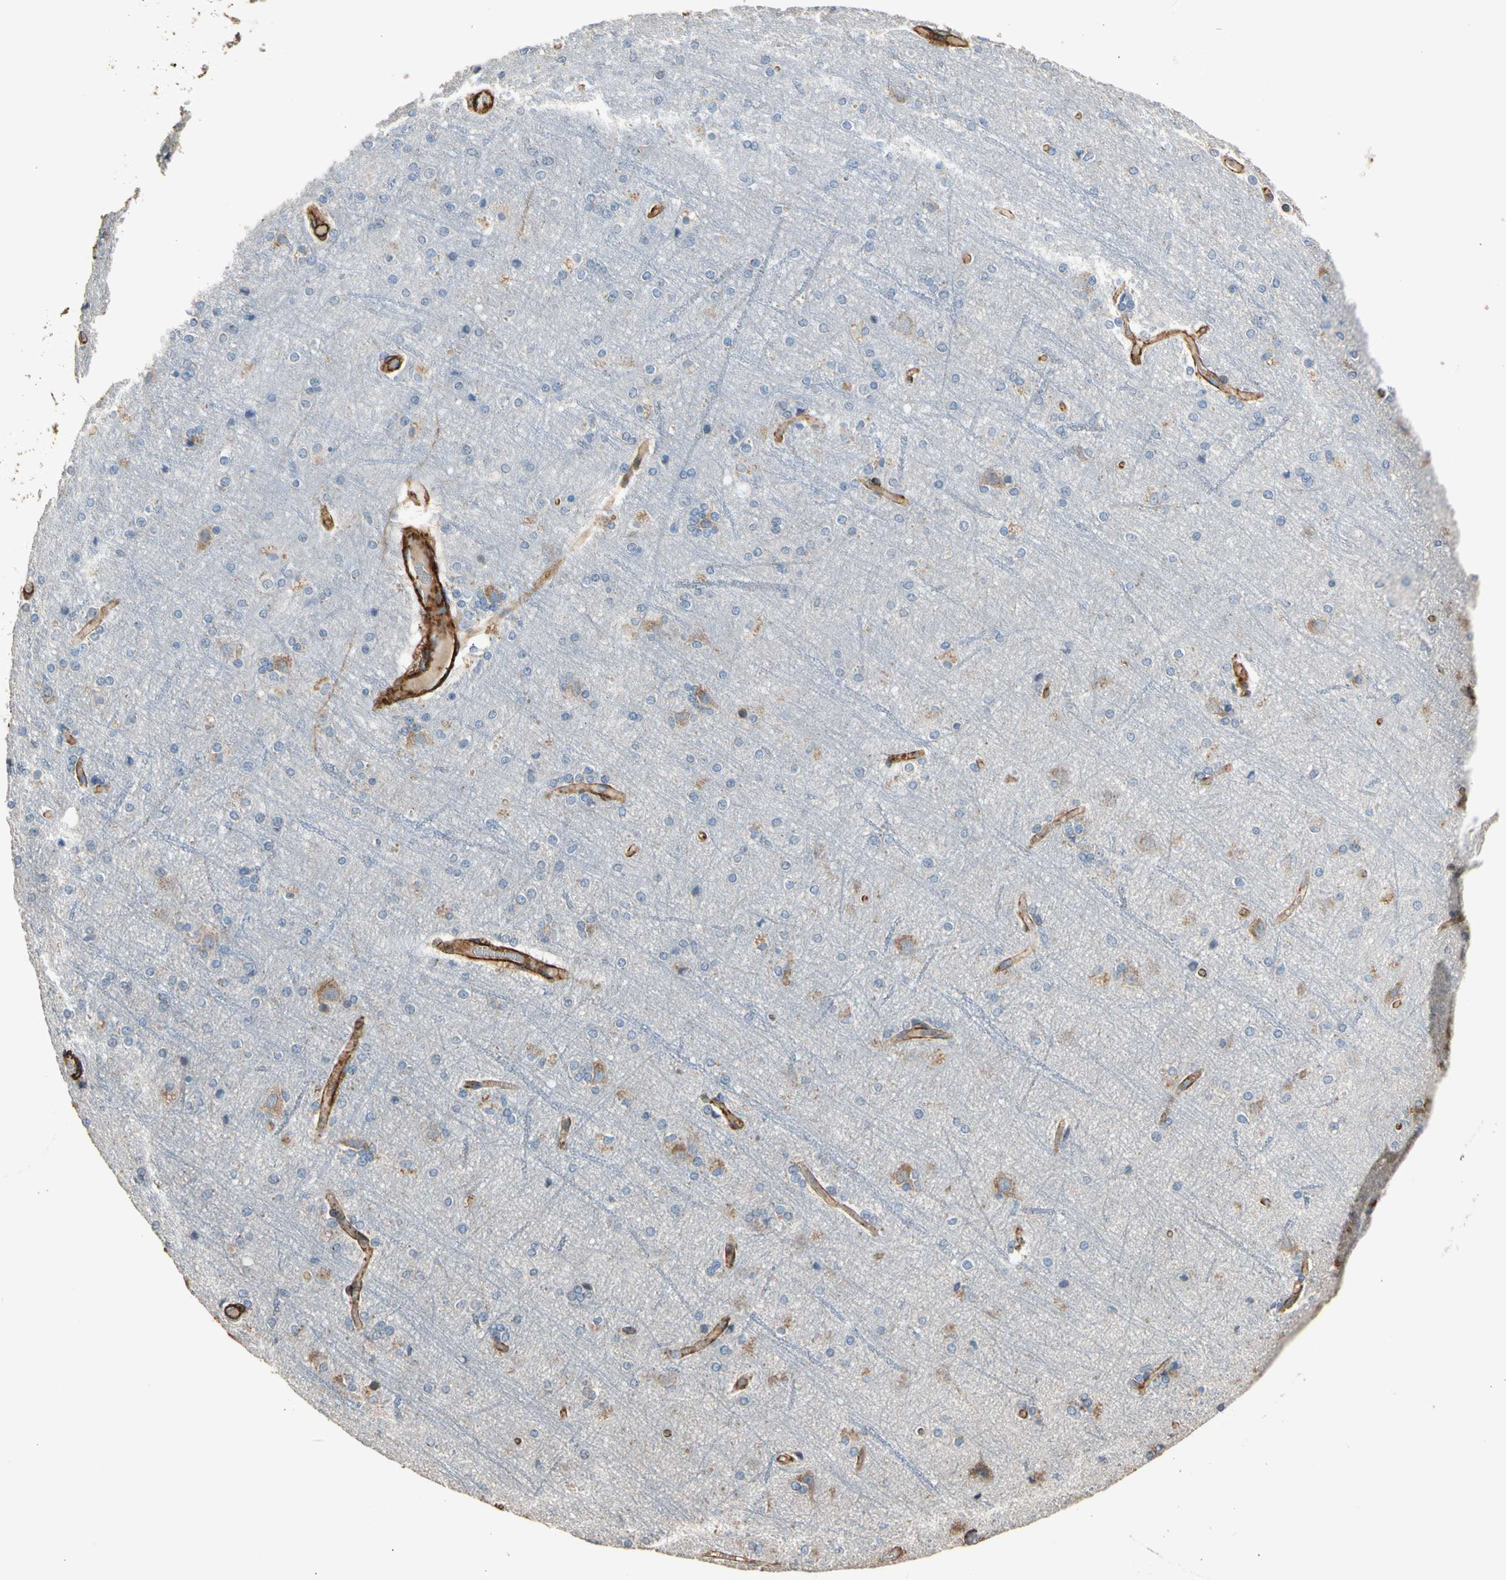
{"staining": {"intensity": "moderate", "quantity": ">75%", "location": "cytoplasmic/membranous"}, "tissue": "cerebral cortex", "cell_type": "Endothelial cells", "image_type": "normal", "snomed": [{"axis": "morphology", "description": "Normal tissue, NOS"}, {"axis": "topography", "description": "Cerebral cortex"}], "caption": "Cerebral cortex stained for a protein exhibits moderate cytoplasmic/membranous positivity in endothelial cells. (IHC, brightfield microscopy, high magnification).", "gene": "SUSD2", "patient": {"sex": "female", "age": 54}}